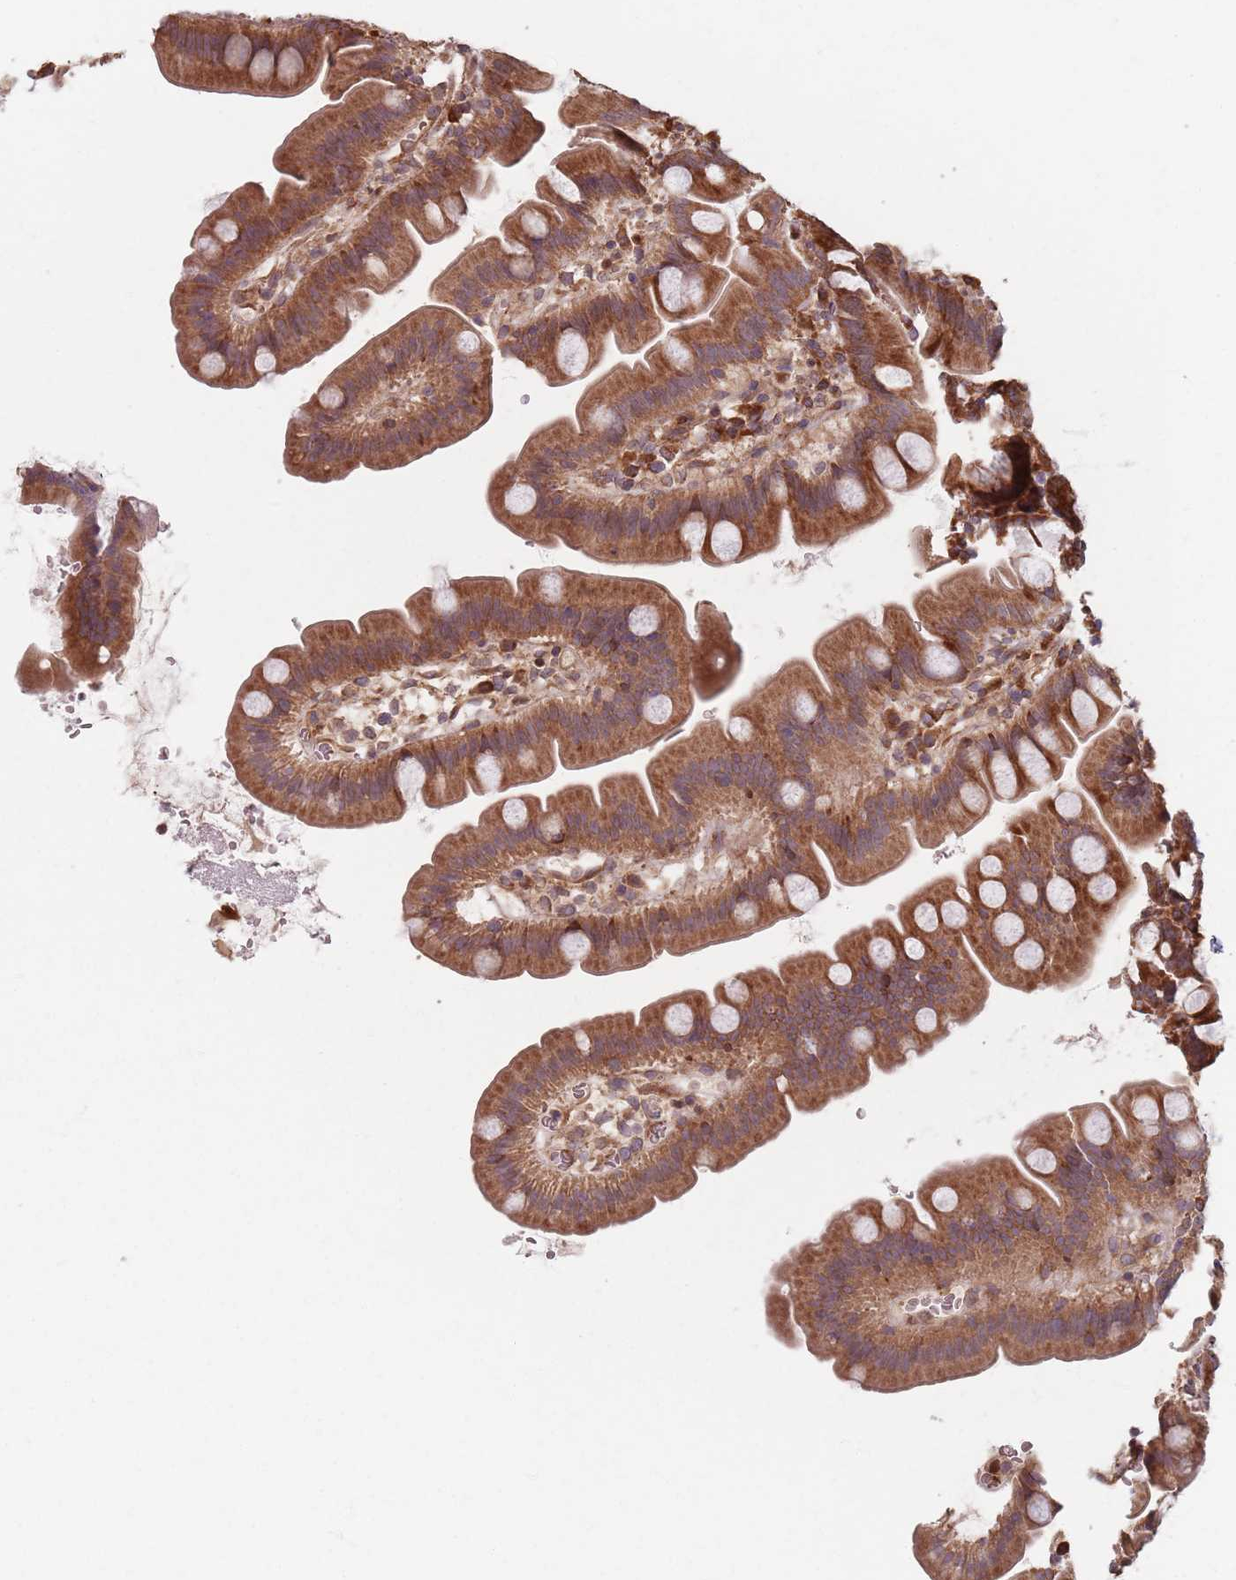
{"staining": {"intensity": "strong", "quantity": ">75%", "location": "cytoplasmic/membranous"}, "tissue": "small intestine", "cell_type": "Glandular cells", "image_type": "normal", "snomed": [{"axis": "morphology", "description": "Normal tissue, NOS"}, {"axis": "topography", "description": "Small intestine"}], "caption": "Immunohistochemical staining of benign human small intestine demonstrates >75% levels of strong cytoplasmic/membranous protein positivity in approximately >75% of glandular cells. (DAB IHC with brightfield microscopy, high magnification).", "gene": "NOTCH3", "patient": {"sex": "female", "age": 68}}